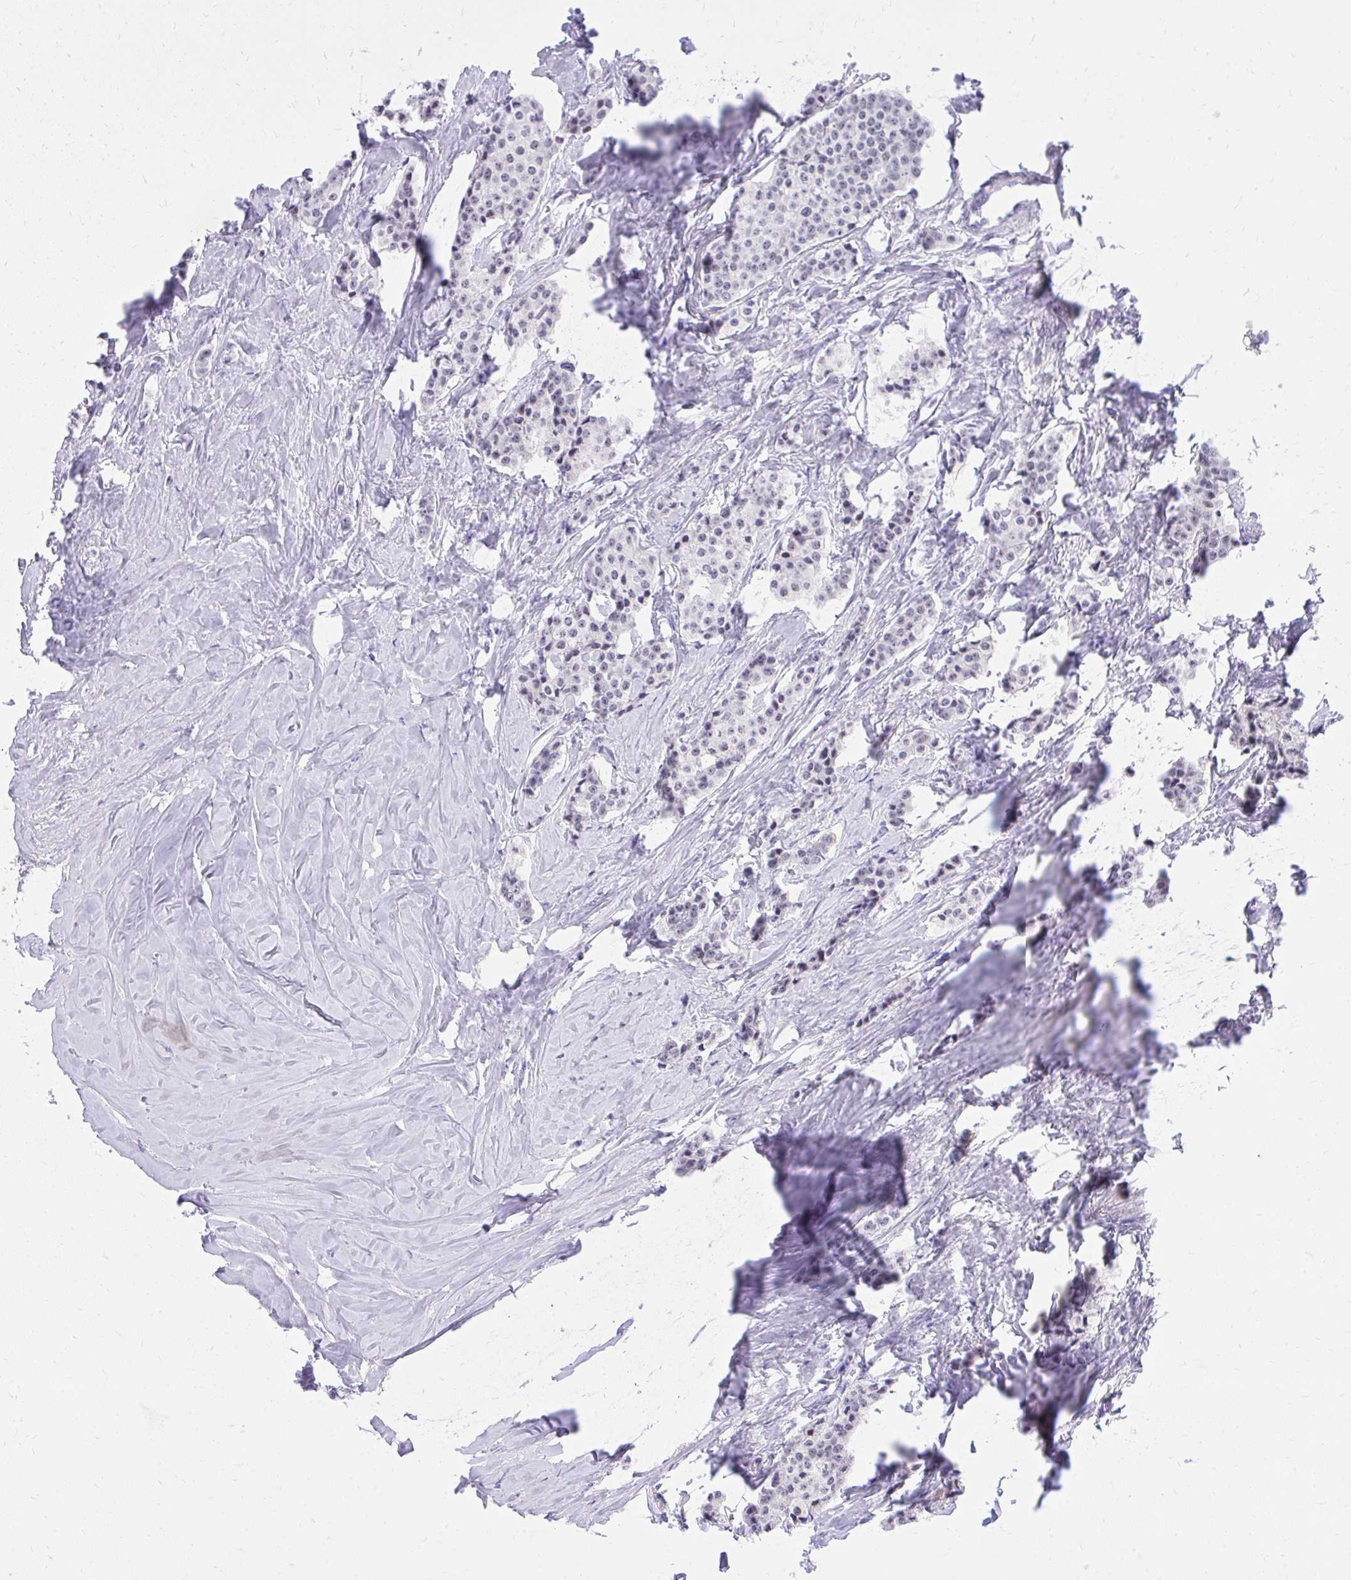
{"staining": {"intensity": "negative", "quantity": "none", "location": "none"}, "tissue": "carcinoid", "cell_type": "Tumor cells", "image_type": "cancer", "snomed": [{"axis": "morphology", "description": "Carcinoid, malignant, NOS"}, {"axis": "topography", "description": "Small intestine"}], "caption": "Human carcinoid (malignant) stained for a protein using IHC exhibits no expression in tumor cells.", "gene": "KLK1", "patient": {"sex": "female", "age": 64}}